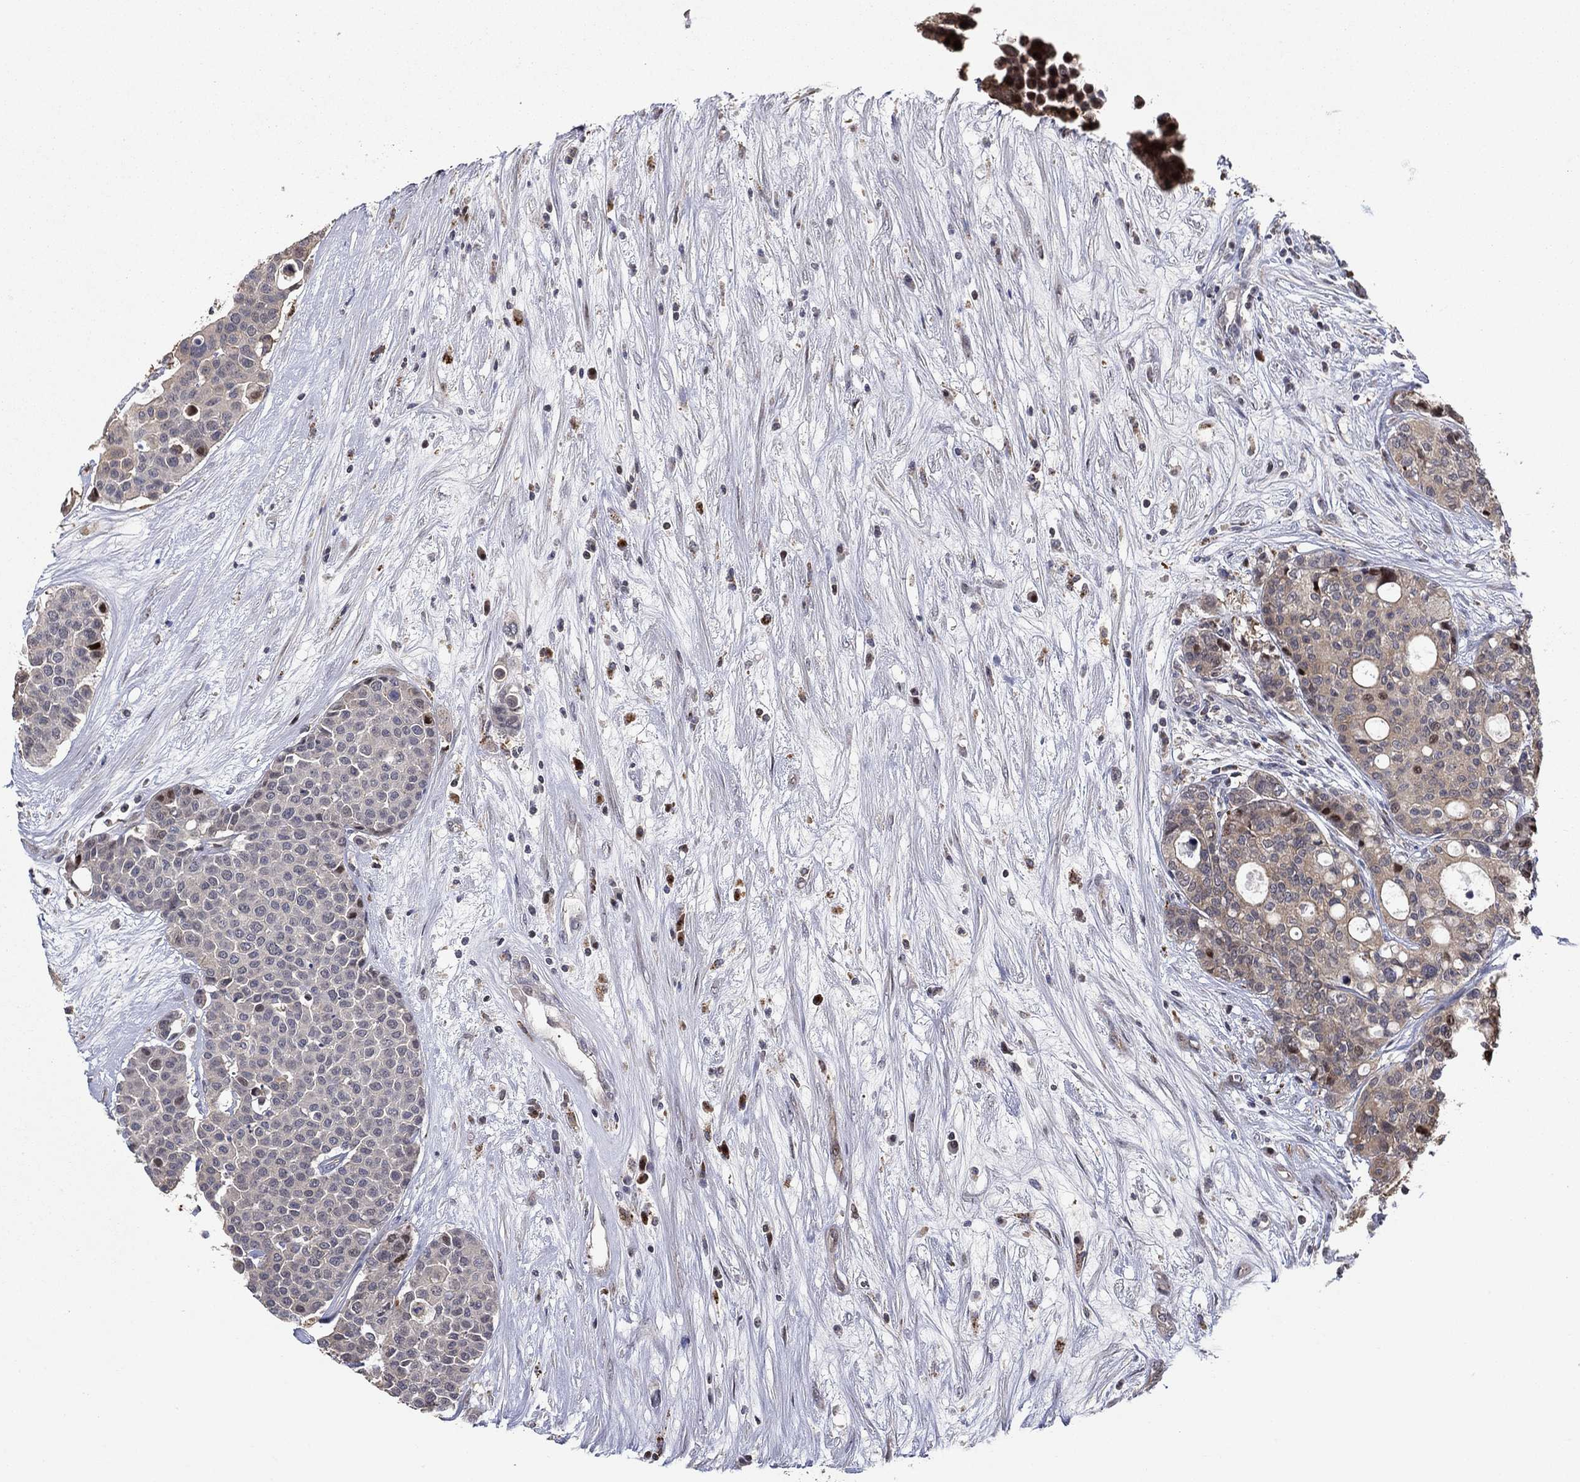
{"staining": {"intensity": "weak", "quantity": "25%-75%", "location": "cytoplasmic/membranous"}, "tissue": "carcinoid", "cell_type": "Tumor cells", "image_type": "cancer", "snomed": [{"axis": "morphology", "description": "Carcinoid, malignant, NOS"}, {"axis": "topography", "description": "Colon"}], "caption": "Approximately 25%-75% of tumor cells in malignant carcinoid reveal weak cytoplasmic/membranous protein expression as visualized by brown immunohistochemical staining.", "gene": "LPCAT4", "patient": {"sex": "male", "age": 81}}